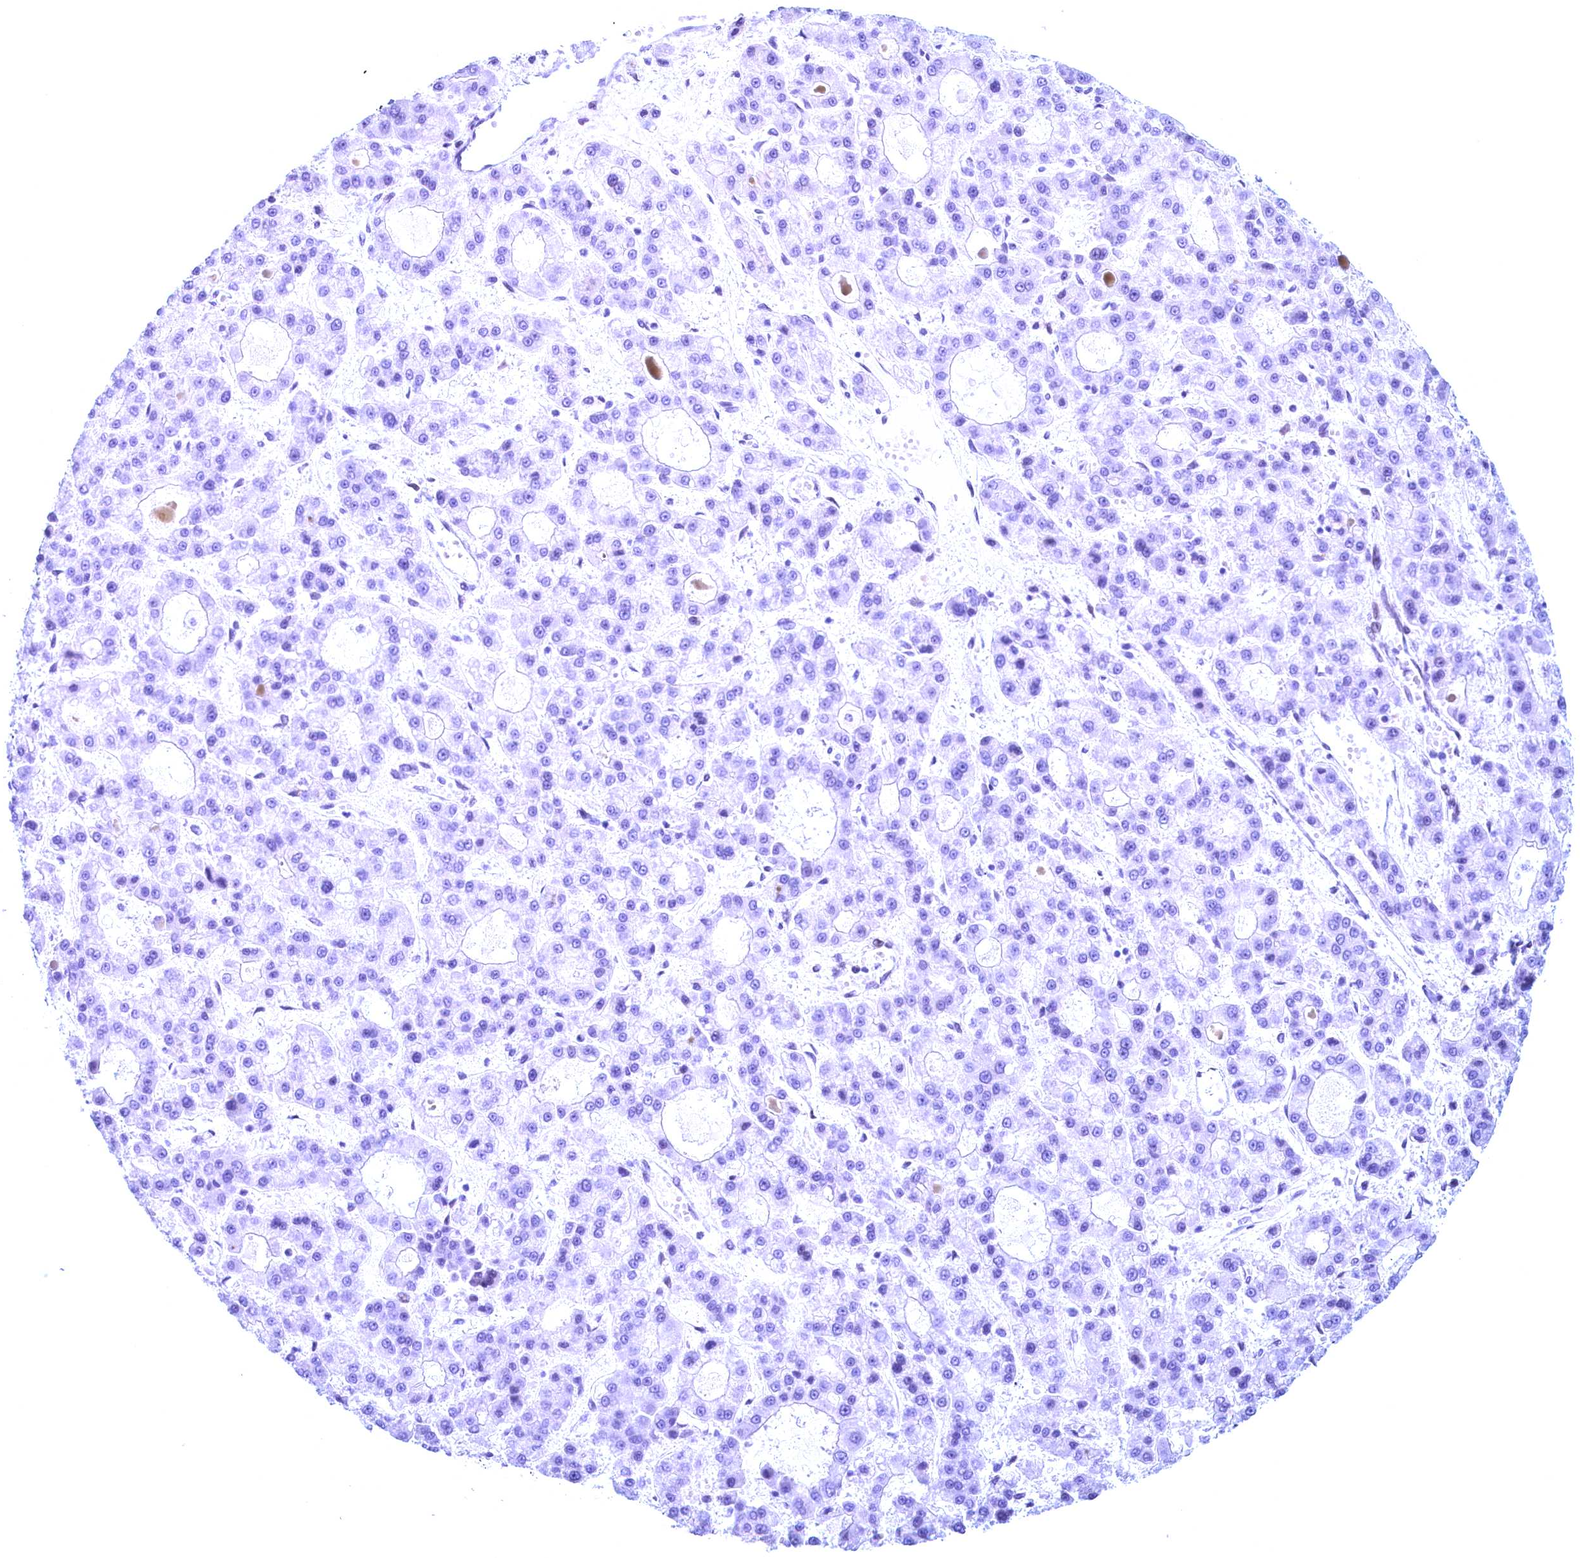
{"staining": {"intensity": "negative", "quantity": "none", "location": "none"}, "tissue": "liver cancer", "cell_type": "Tumor cells", "image_type": "cancer", "snomed": [{"axis": "morphology", "description": "Carcinoma, Hepatocellular, NOS"}, {"axis": "topography", "description": "Liver"}], "caption": "Immunohistochemistry (IHC) of human liver cancer reveals no positivity in tumor cells.", "gene": "GPSM1", "patient": {"sex": "male", "age": 70}}